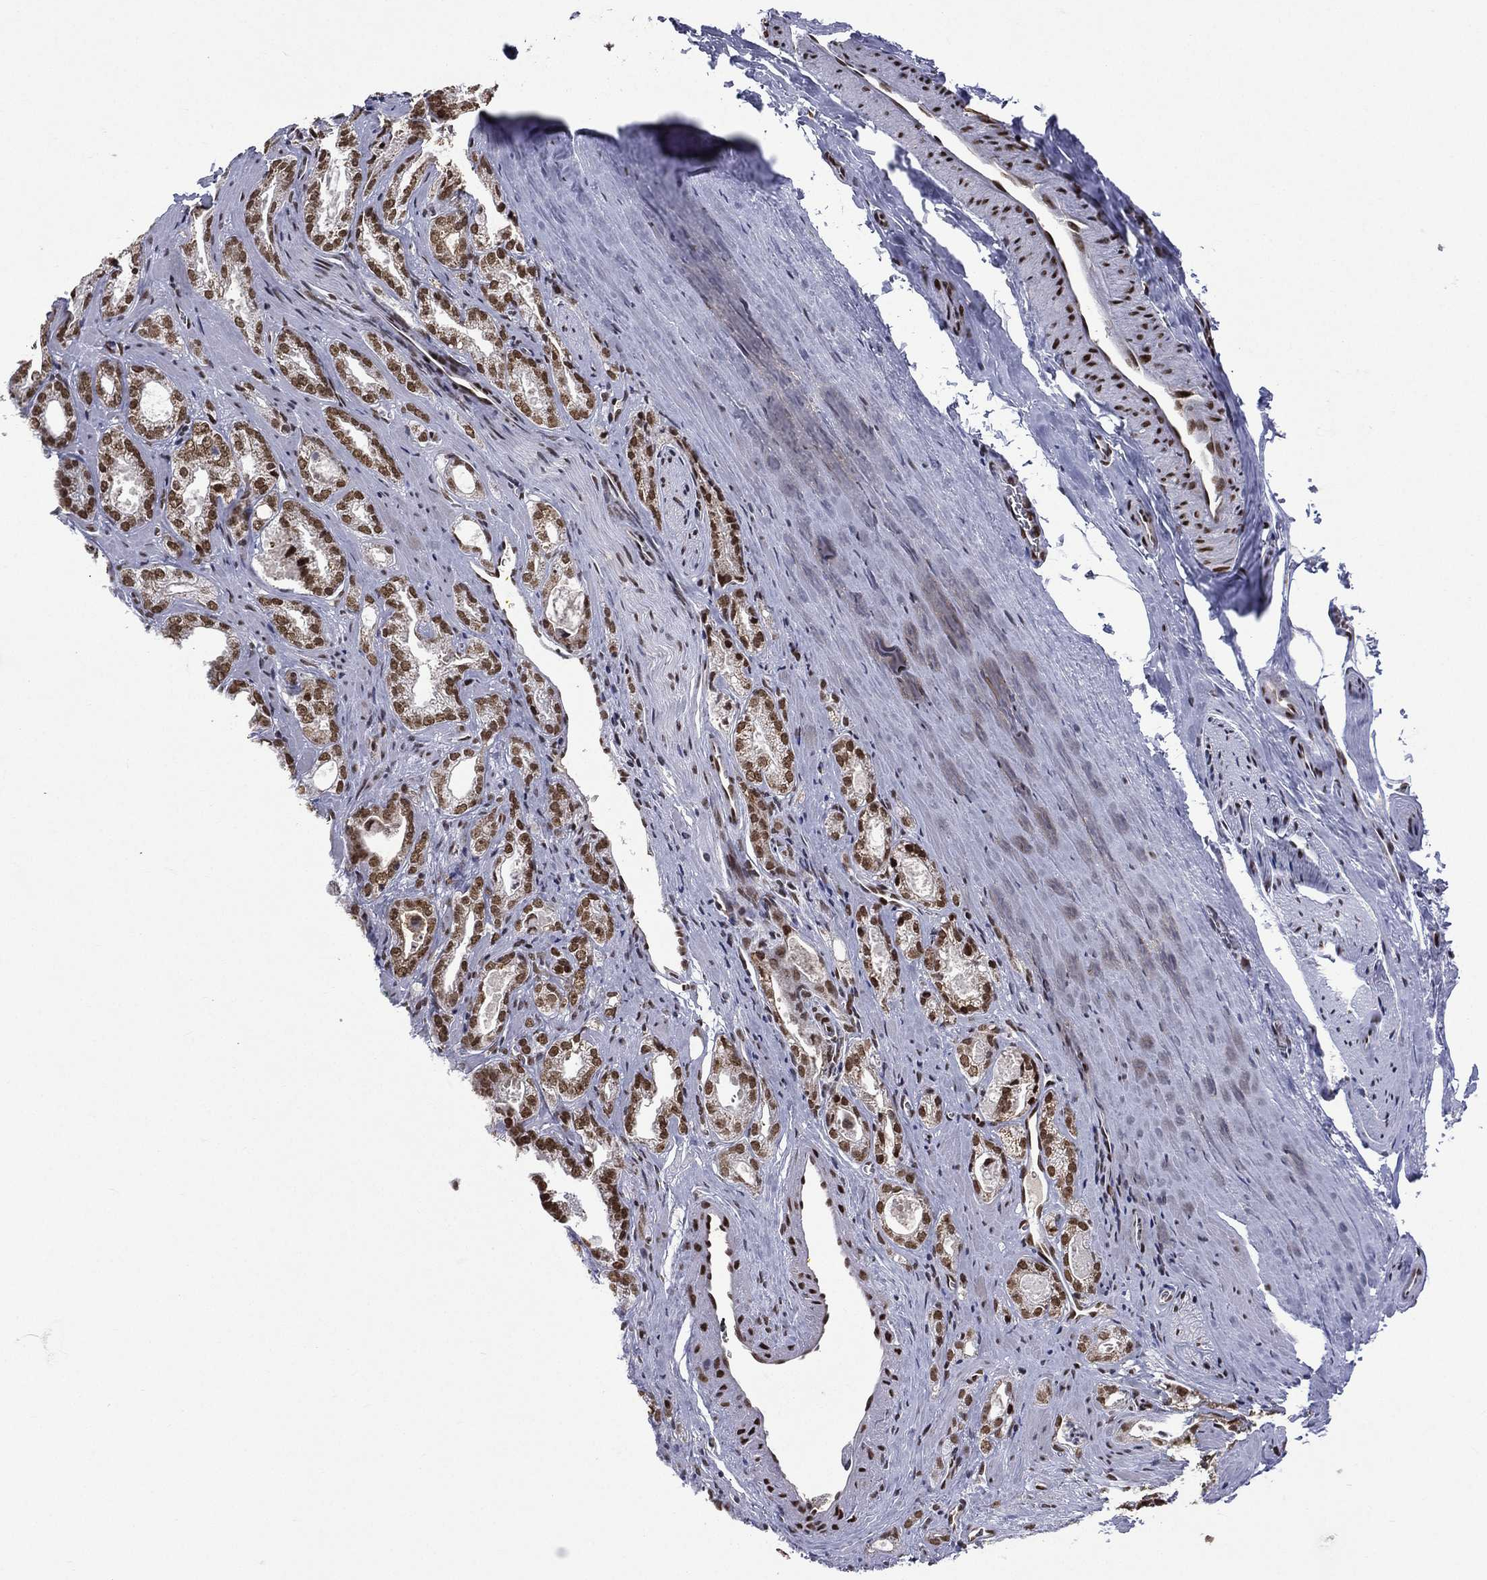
{"staining": {"intensity": "strong", "quantity": ">75%", "location": "nuclear"}, "tissue": "prostate cancer", "cell_type": "Tumor cells", "image_type": "cancer", "snomed": [{"axis": "morphology", "description": "Adenocarcinoma, NOS"}, {"axis": "morphology", "description": "Adenocarcinoma, High grade"}, {"axis": "topography", "description": "Prostate"}], "caption": "Strong nuclear positivity for a protein is present in approximately >75% of tumor cells of adenocarcinoma (prostate) using IHC.", "gene": "C5orf24", "patient": {"sex": "male", "age": 70}}